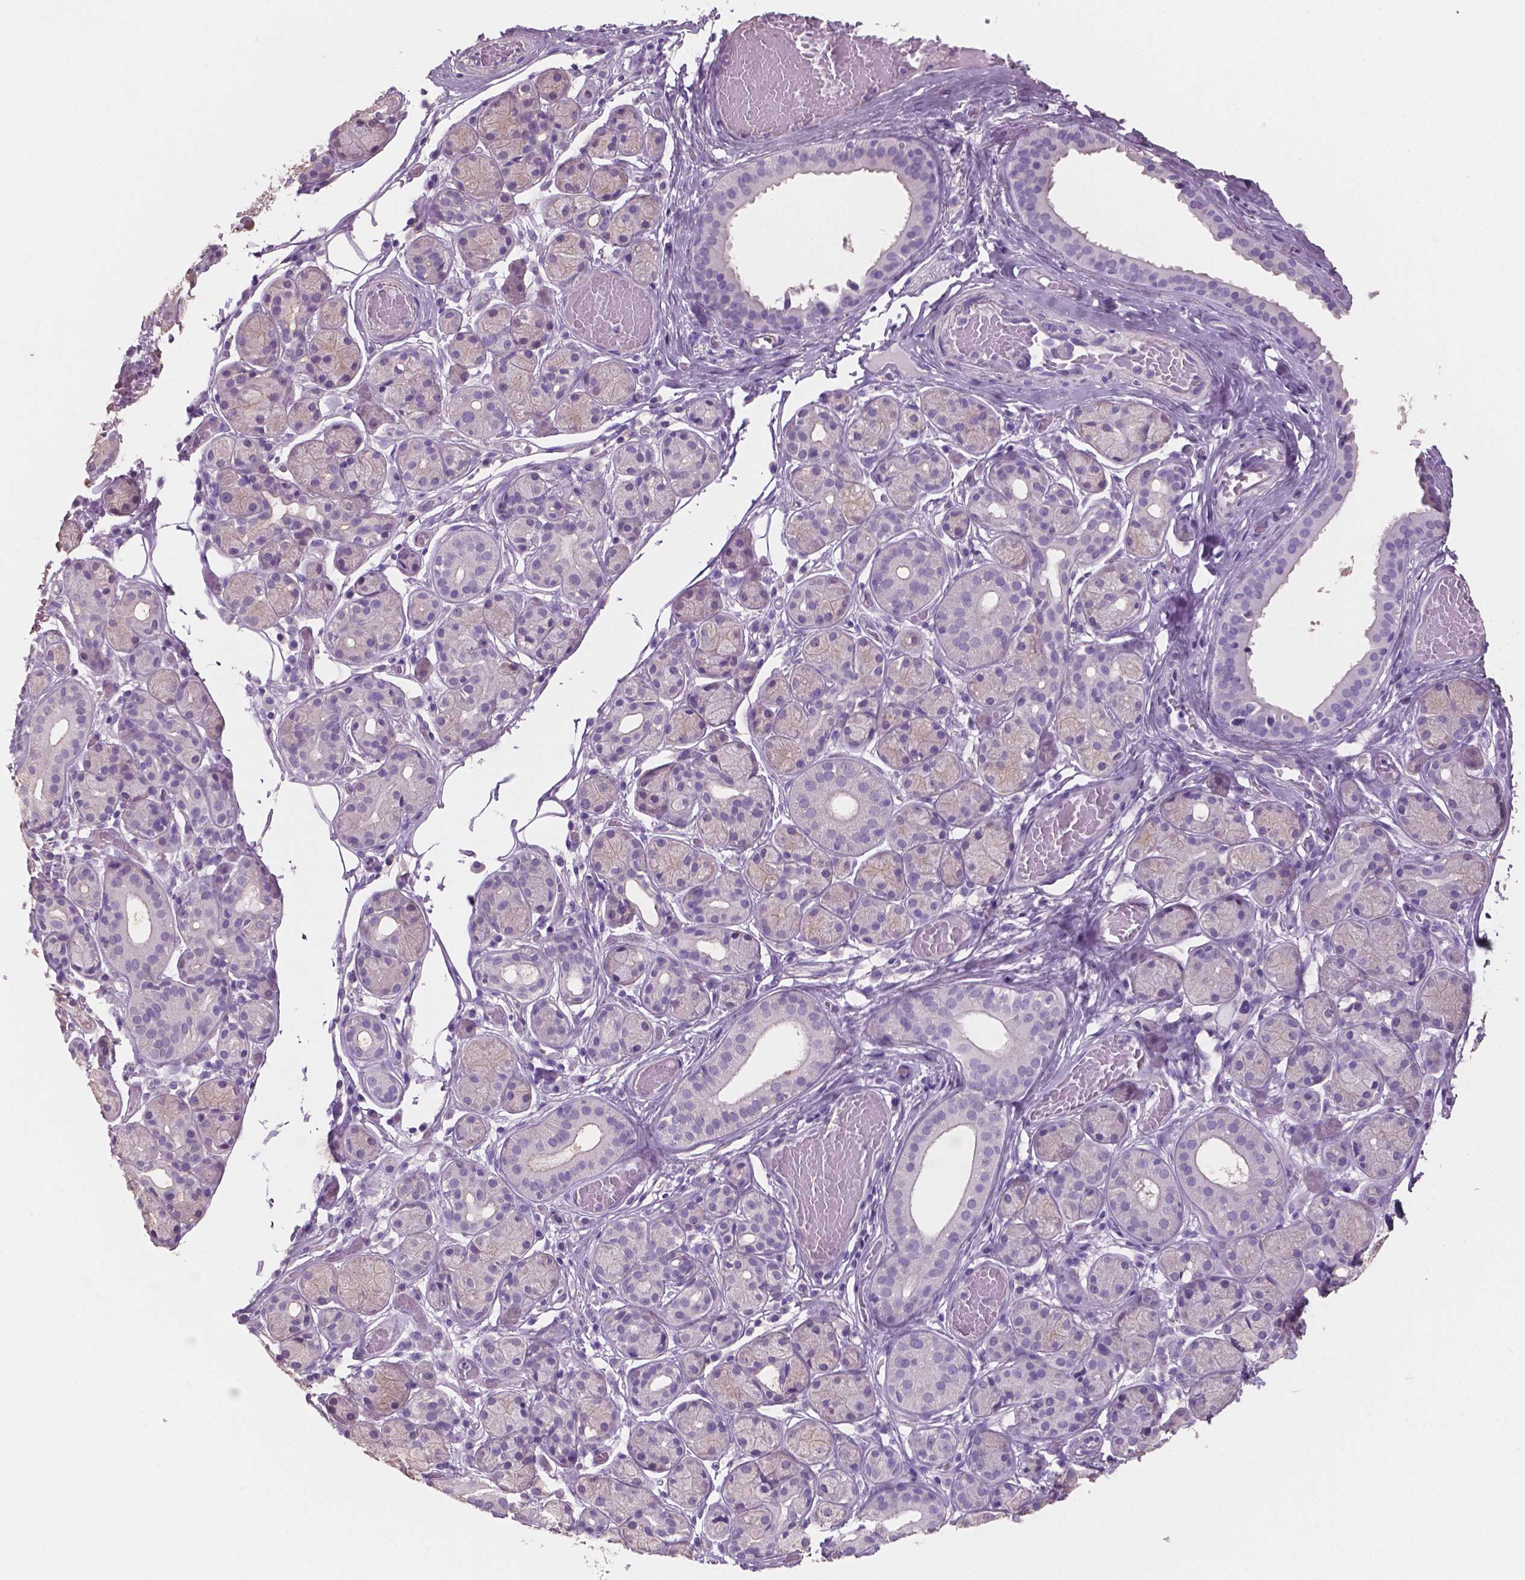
{"staining": {"intensity": "negative", "quantity": "none", "location": "none"}, "tissue": "salivary gland", "cell_type": "Glandular cells", "image_type": "normal", "snomed": [{"axis": "morphology", "description": "Normal tissue, NOS"}, {"axis": "topography", "description": "Salivary gland"}, {"axis": "topography", "description": "Peripheral nerve tissue"}], "caption": "IHC image of unremarkable human salivary gland stained for a protein (brown), which displays no expression in glandular cells.", "gene": "SBSN", "patient": {"sex": "male", "age": 71}}